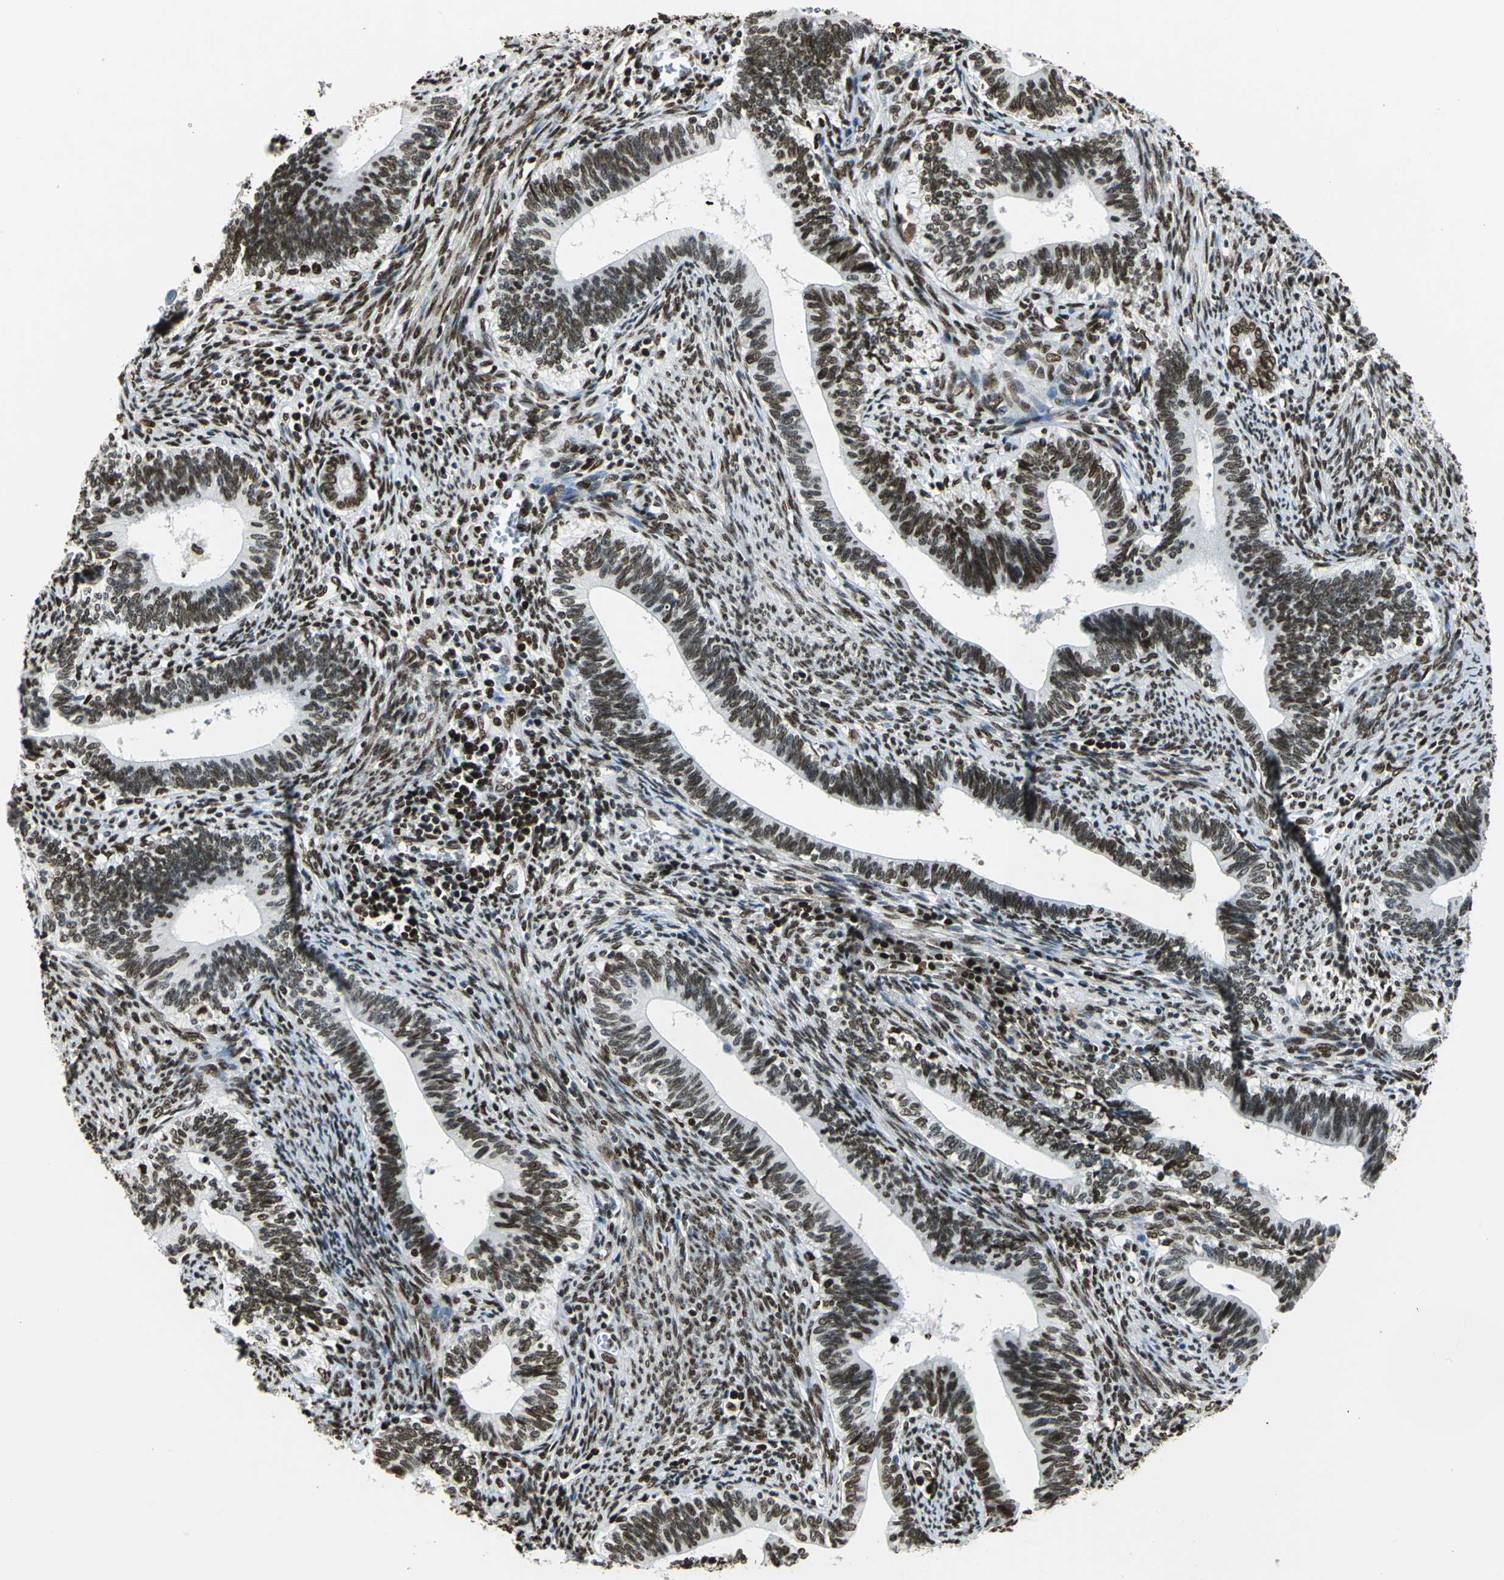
{"staining": {"intensity": "moderate", "quantity": ">75%", "location": "nuclear"}, "tissue": "cervical cancer", "cell_type": "Tumor cells", "image_type": "cancer", "snomed": [{"axis": "morphology", "description": "Adenocarcinoma, NOS"}, {"axis": "topography", "description": "Cervix"}], "caption": "Cervical cancer stained with immunohistochemistry (IHC) exhibits moderate nuclear positivity in approximately >75% of tumor cells.", "gene": "APEX1", "patient": {"sex": "female", "age": 44}}